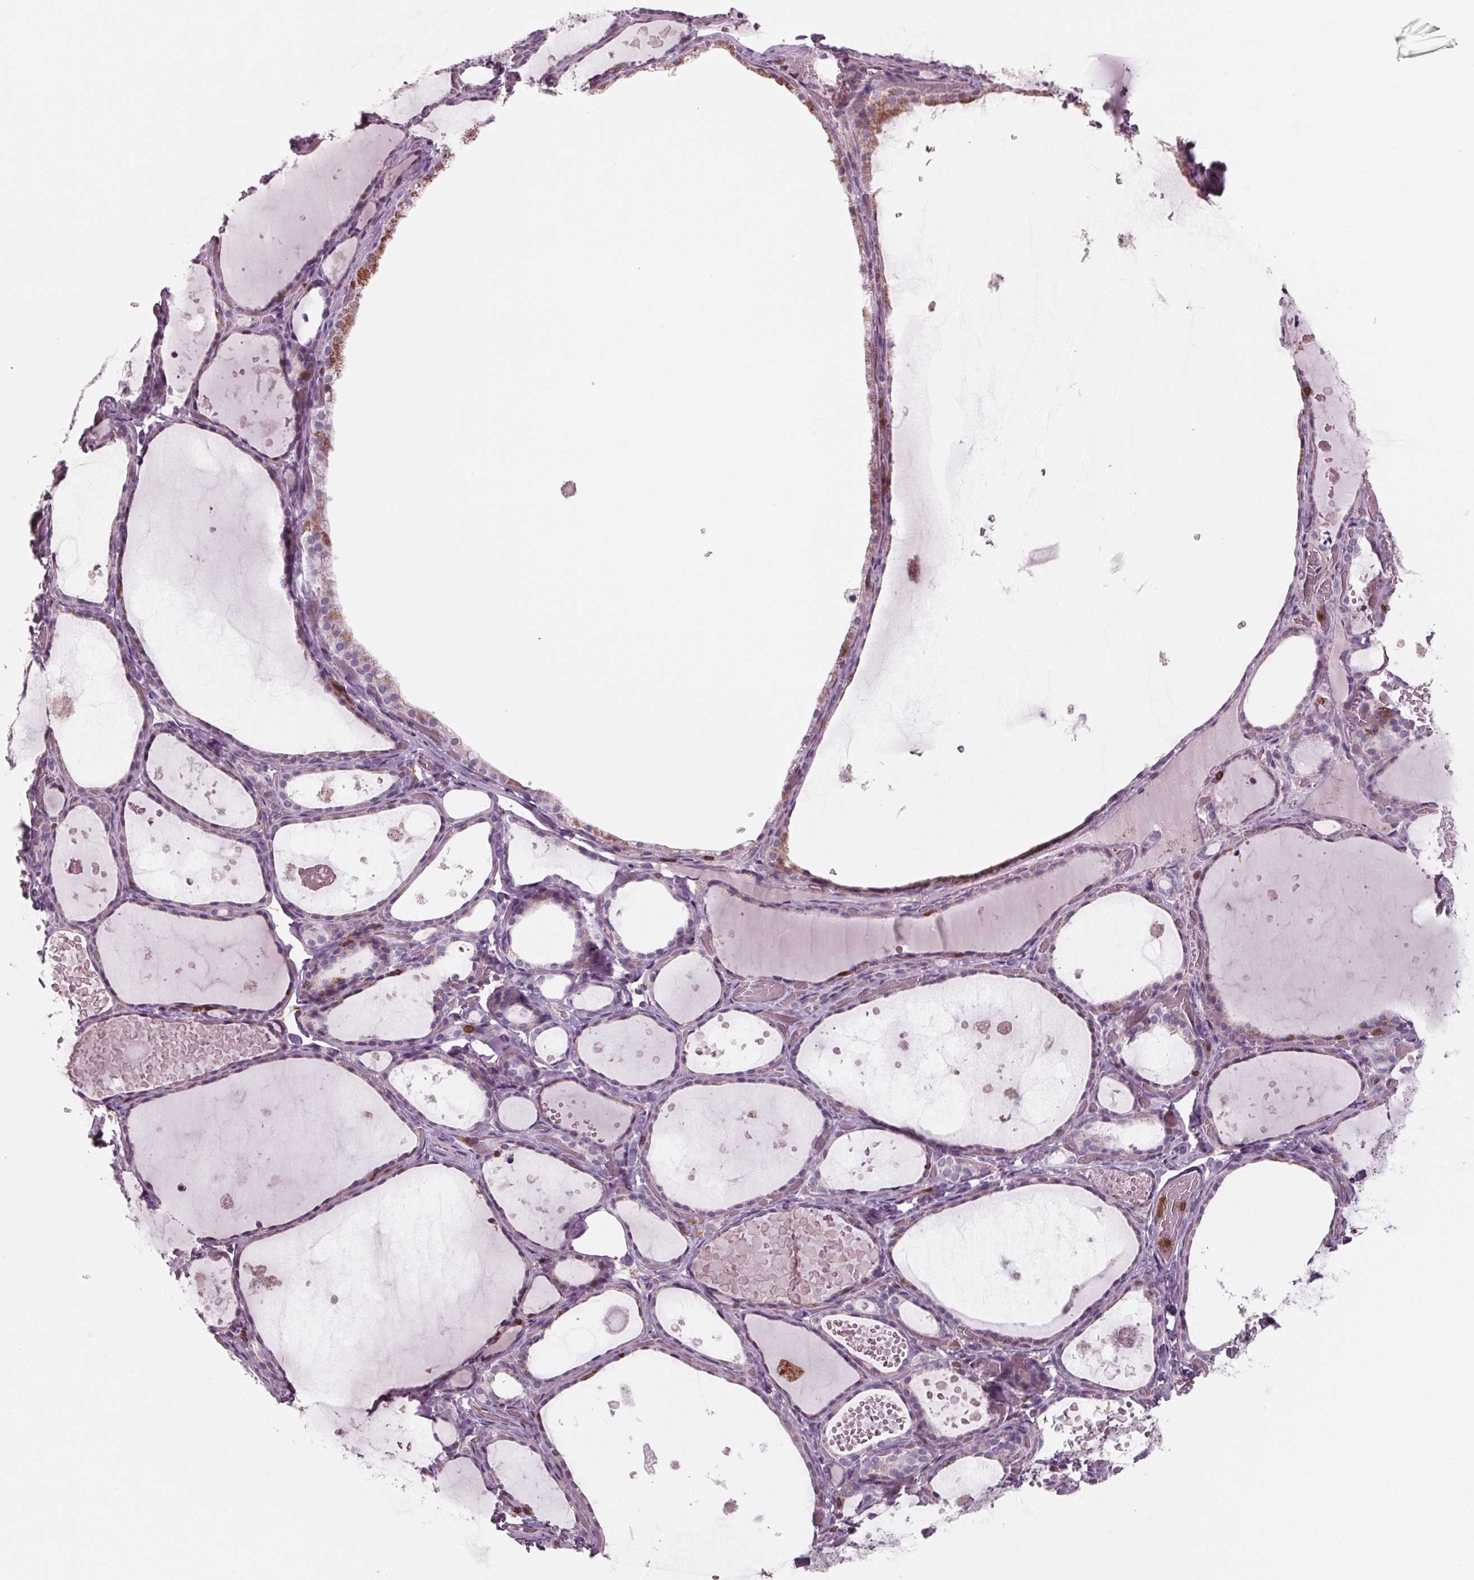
{"staining": {"intensity": "negative", "quantity": "none", "location": "none"}, "tissue": "thyroid gland", "cell_type": "Glandular cells", "image_type": "normal", "snomed": [{"axis": "morphology", "description": "Normal tissue, NOS"}, {"axis": "topography", "description": "Thyroid gland"}], "caption": "Glandular cells show no significant positivity in normal thyroid gland. (DAB IHC, high magnification).", "gene": "ARHGAP25", "patient": {"sex": "female", "age": 56}}